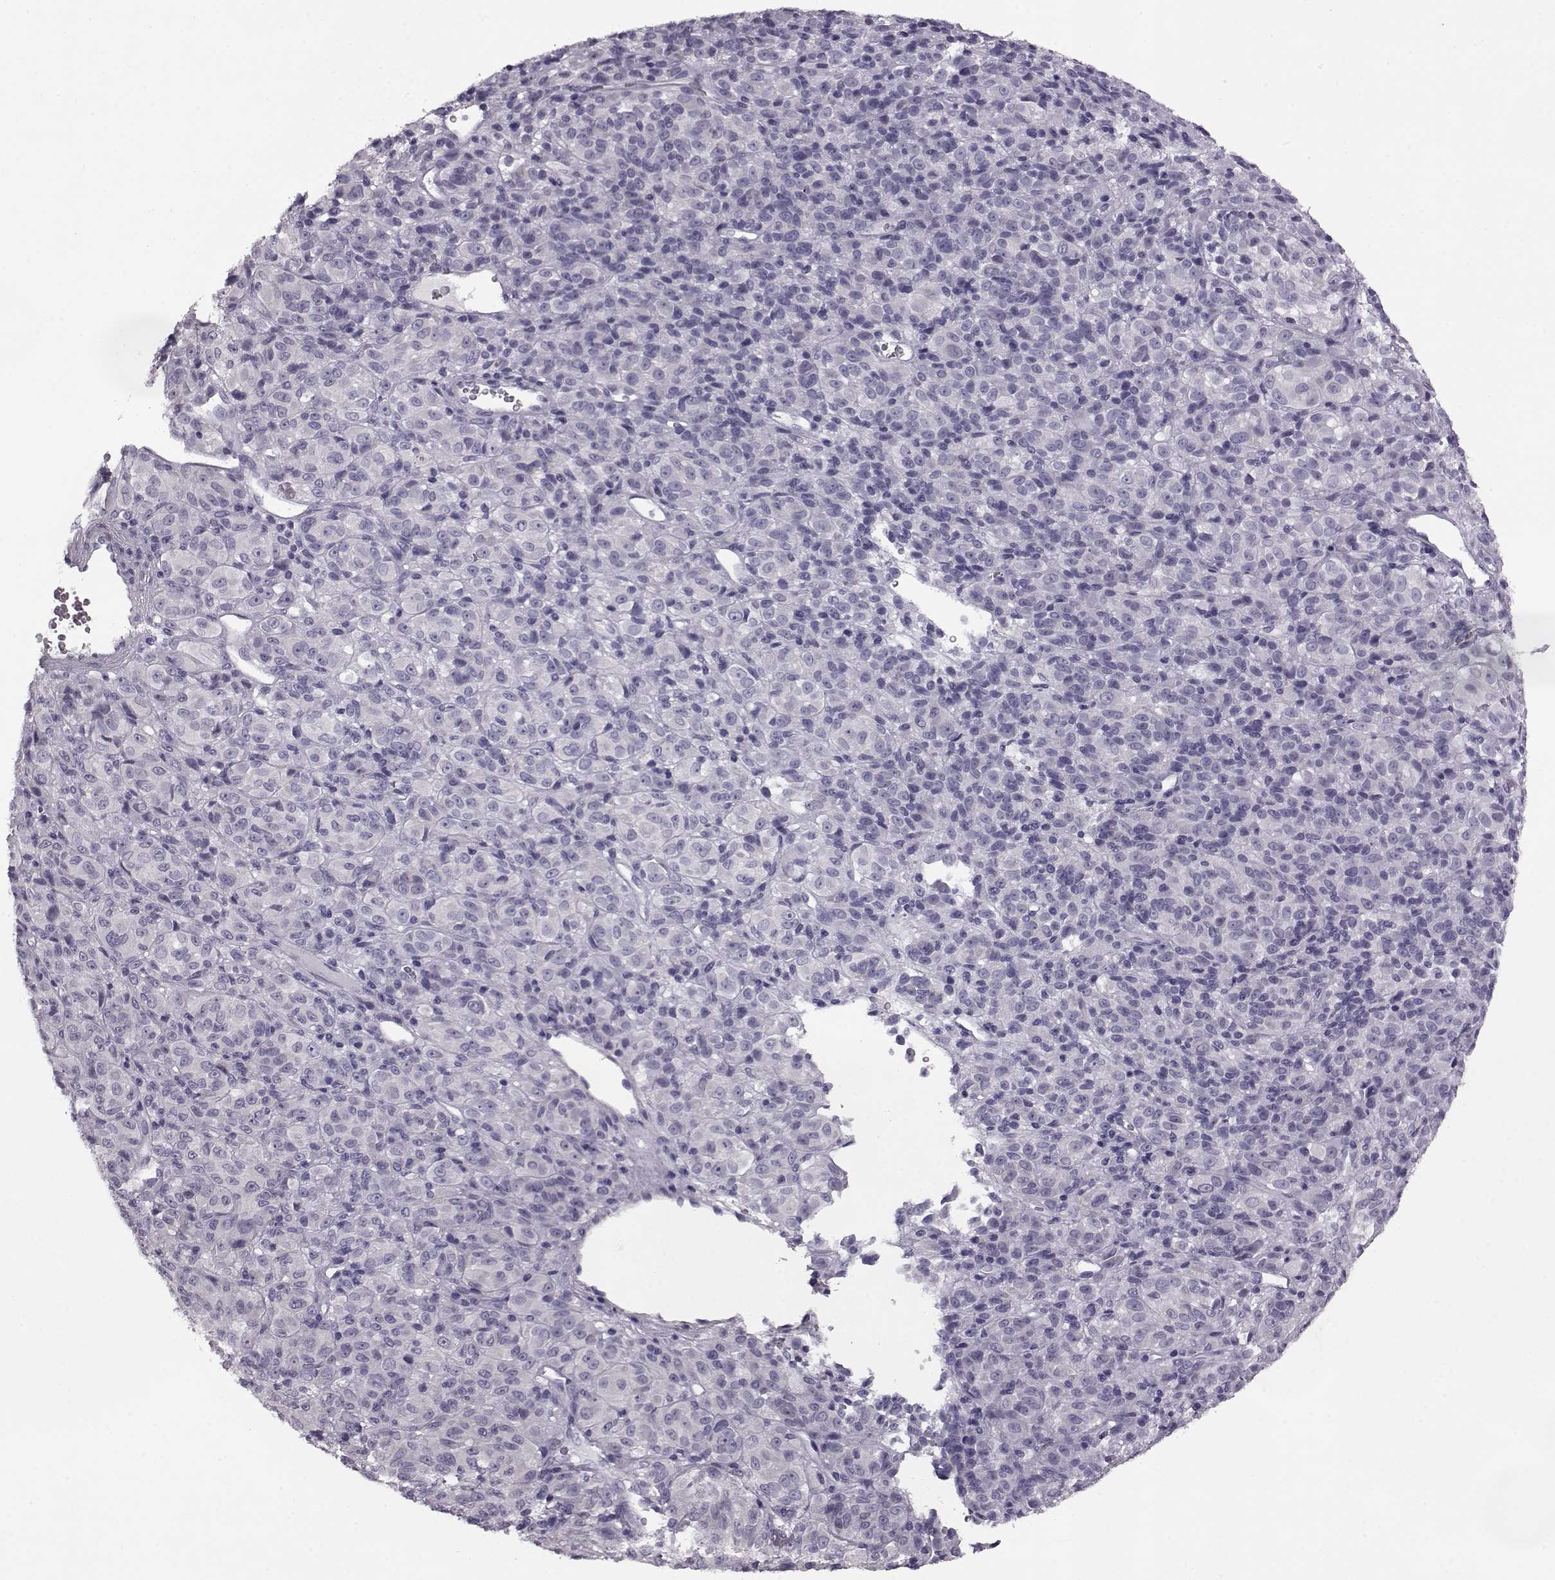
{"staining": {"intensity": "negative", "quantity": "none", "location": "none"}, "tissue": "melanoma", "cell_type": "Tumor cells", "image_type": "cancer", "snomed": [{"axis": "morphology", "description": "Malignant melanoma, Metastatic site"}, {"axis": "topography", "description": "Brain"}], "caption": "DAB (3,3'-diaminobenzidine) immunohistochemical staining of malignant melanoma (metastatic site) shows no significant expression in tumor cells.", "gene": "ODAD4", "patient": {"sex": "female", "age": 56}}